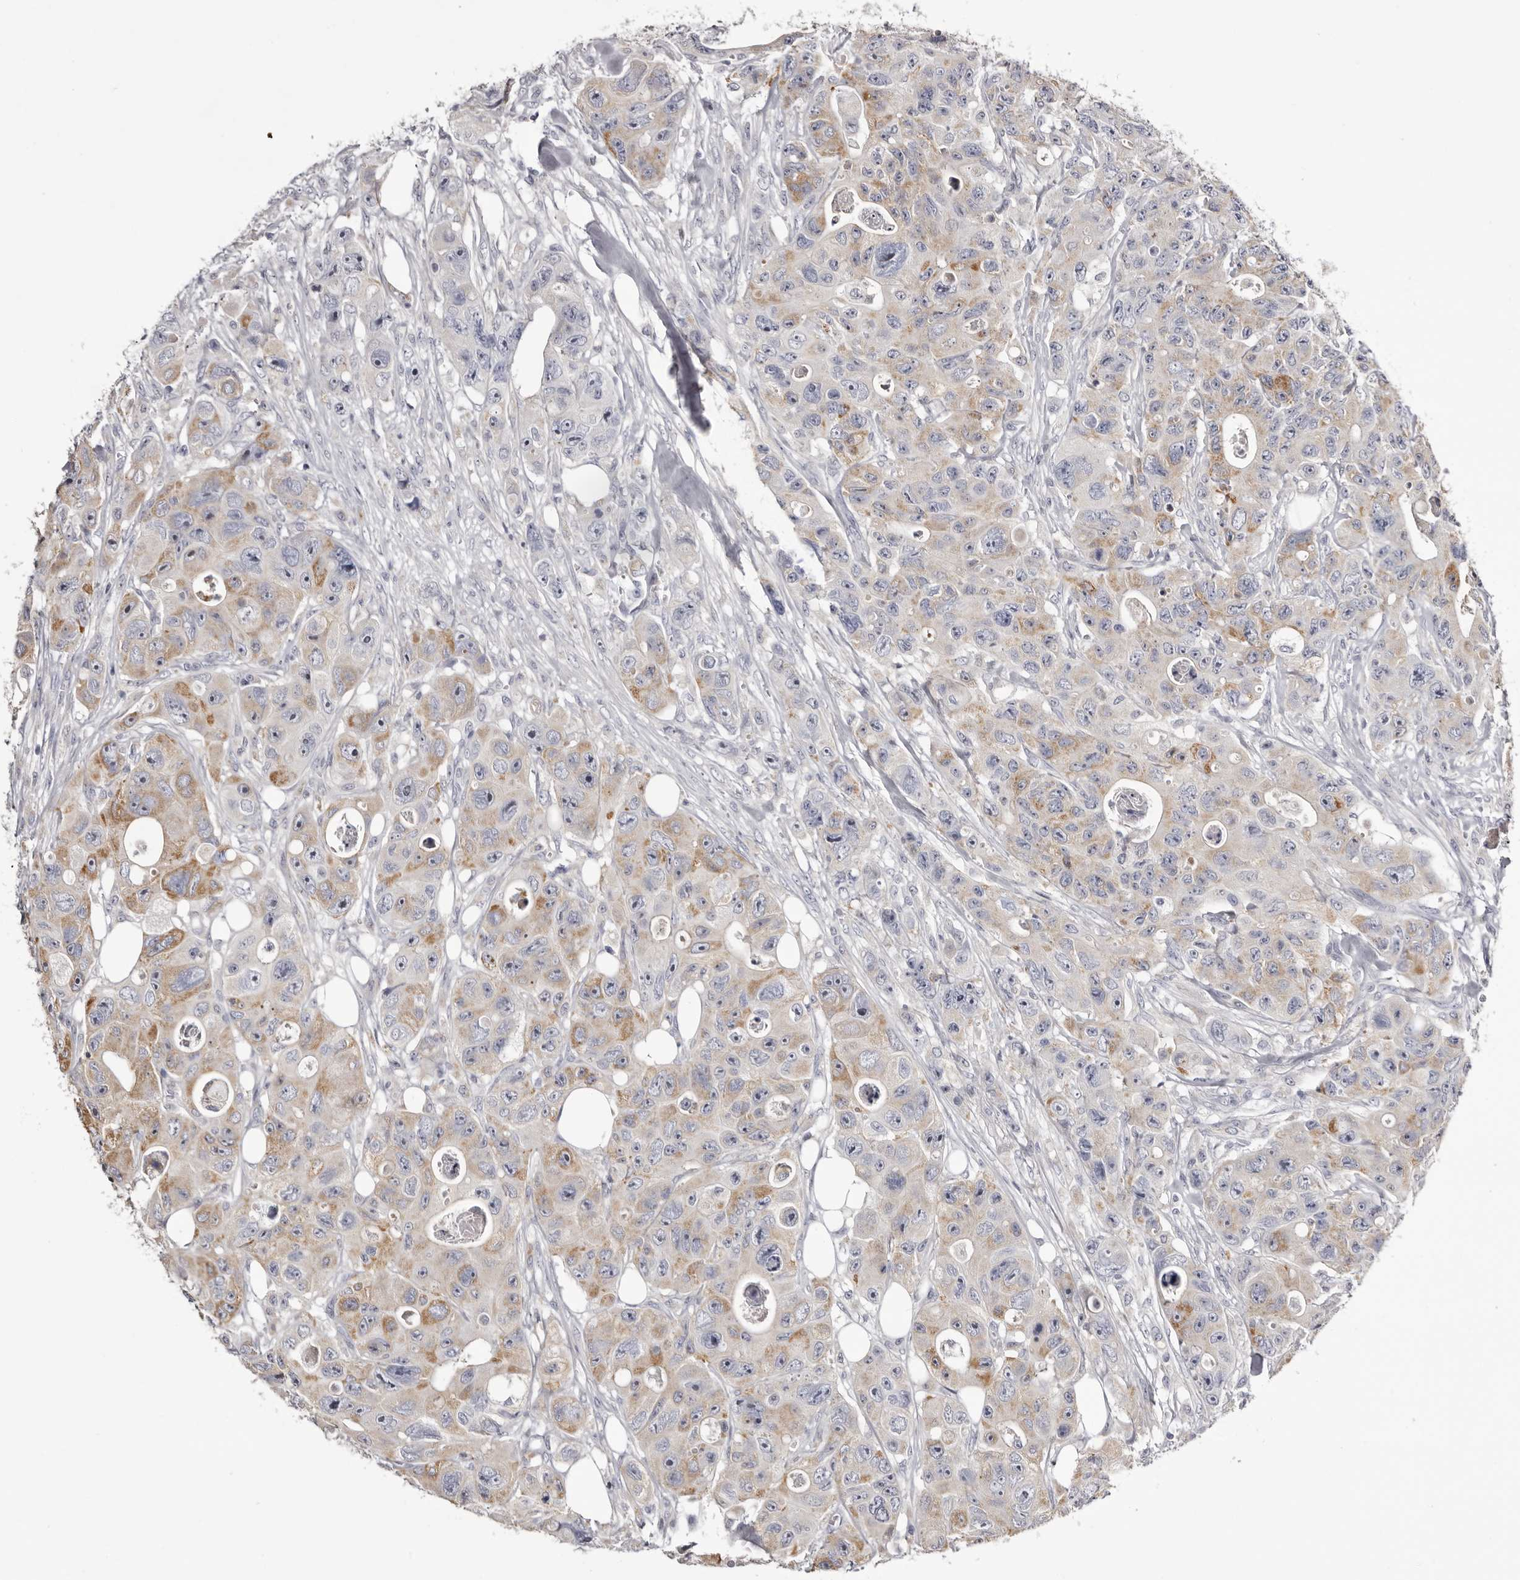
{"staining": {"intensity": "moderate", "quantity": "<25%", "location": "cytoplasmic/membranous"}, "tissue": "colorectal cancer", "cell_type": "Tumor cells", "image_type": "cancer", "snomed": [{"axis": "morphology", "description": "Adenocarcinoma, NOS"}, {"axis": "topography", "description": "Colon"}], "caption": "Protein positivity by immunohistochemistry displays moderate cytoplasmic/membranous staining in about <25% of tumor cells in colorectal cancer.", "gene": "CASQ1", "patient": {"sex": "female", "age": 46}}